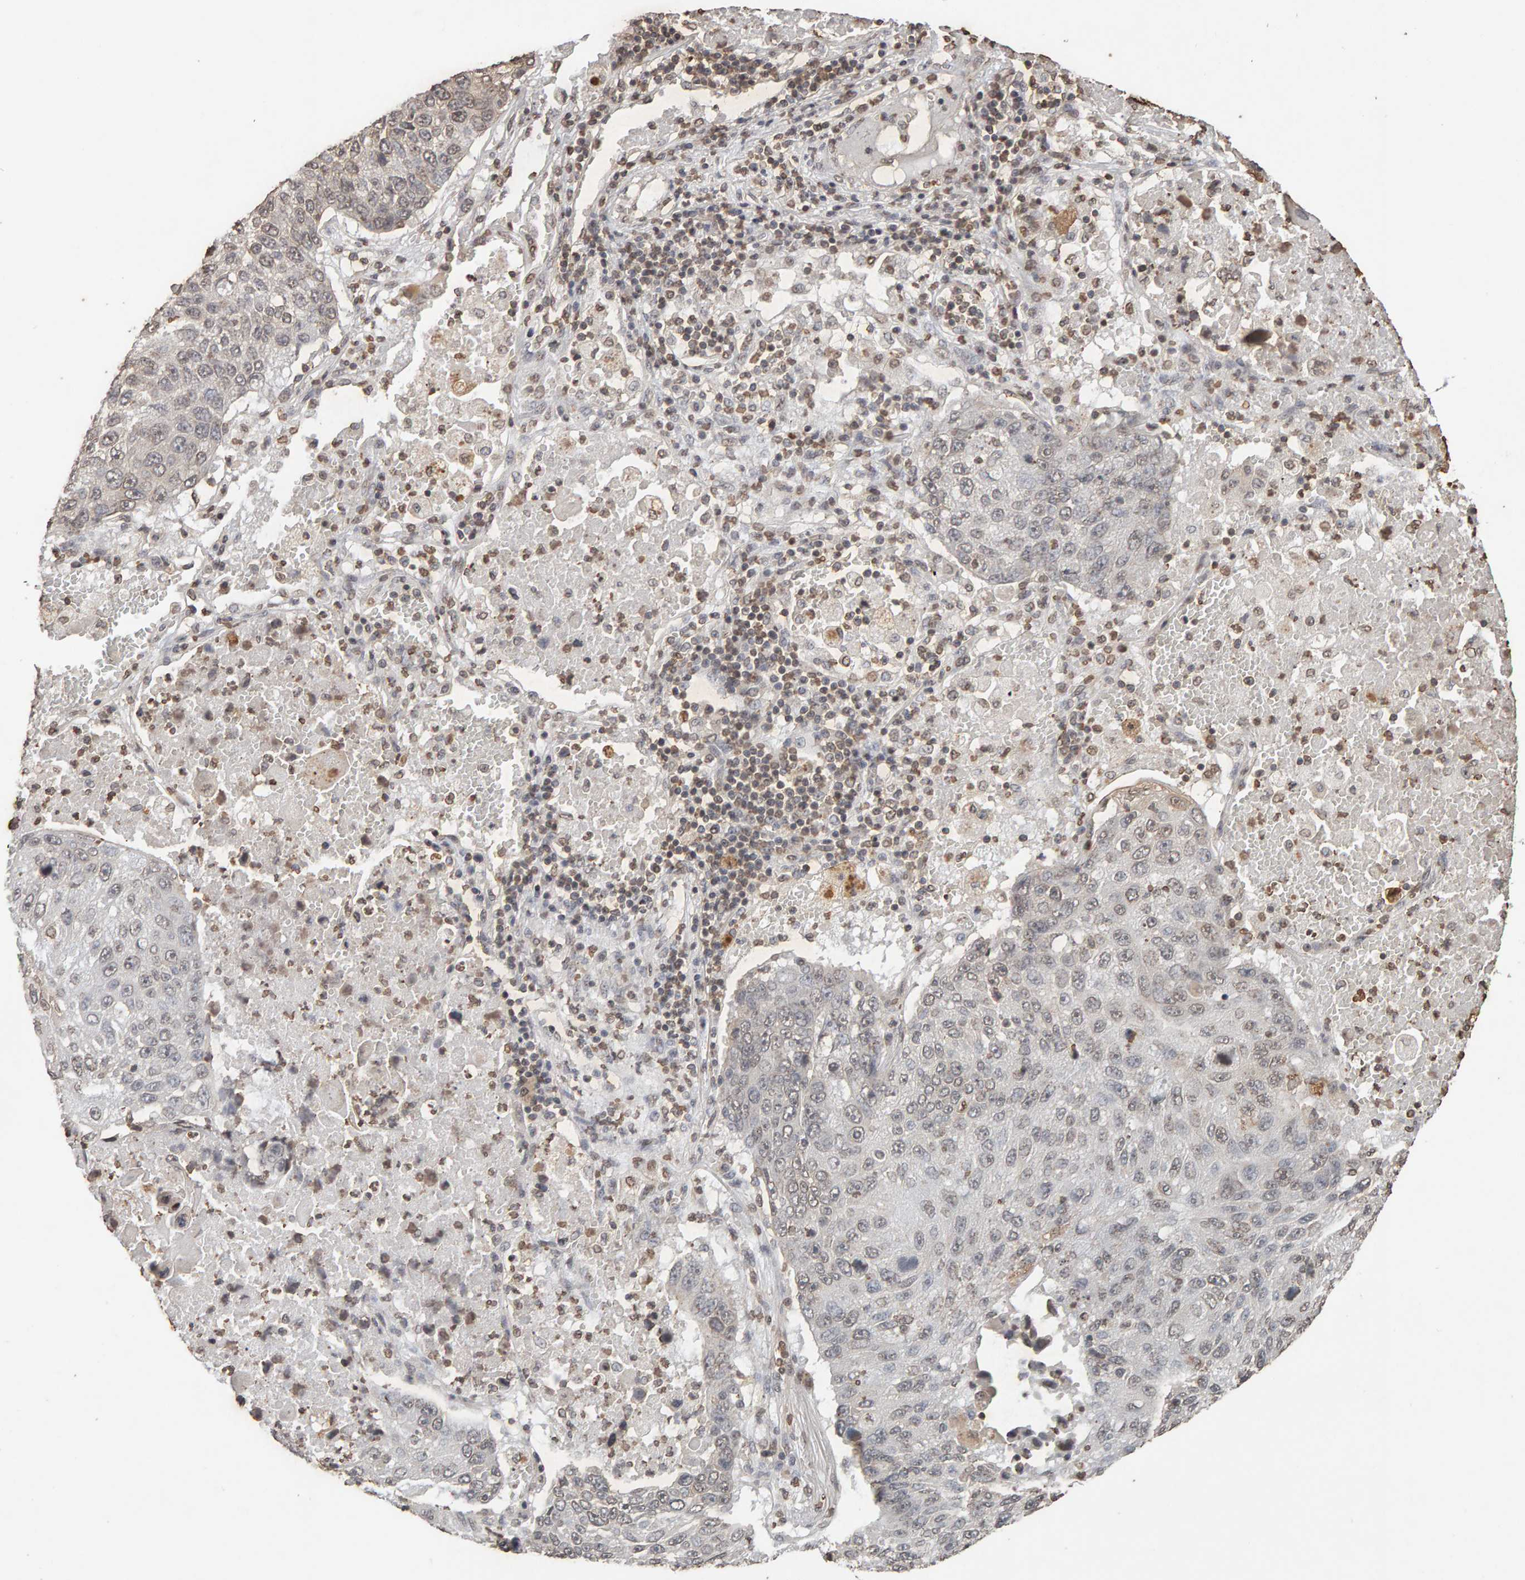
{"staining": {"intensity": "weak", "quantity": "<25%", "location": "nuclear"}, "tissue": "lung cancer", "cell_type": "Tumor cells", "image_type": "cancer", "snomed": [{"axis": "morphology", "description": "Squamous cell carcinoma, NOS"}, {"axis": "topography", "description": "Lung"}], "caption": "The immunohistochemistry (IHC) photomicrograph has no significant staining in tumor cells of squamous cell carcinoma (lung) tissue.", "gene": "DNAJB5", "patient": {"sex": "male", "age": 61}}